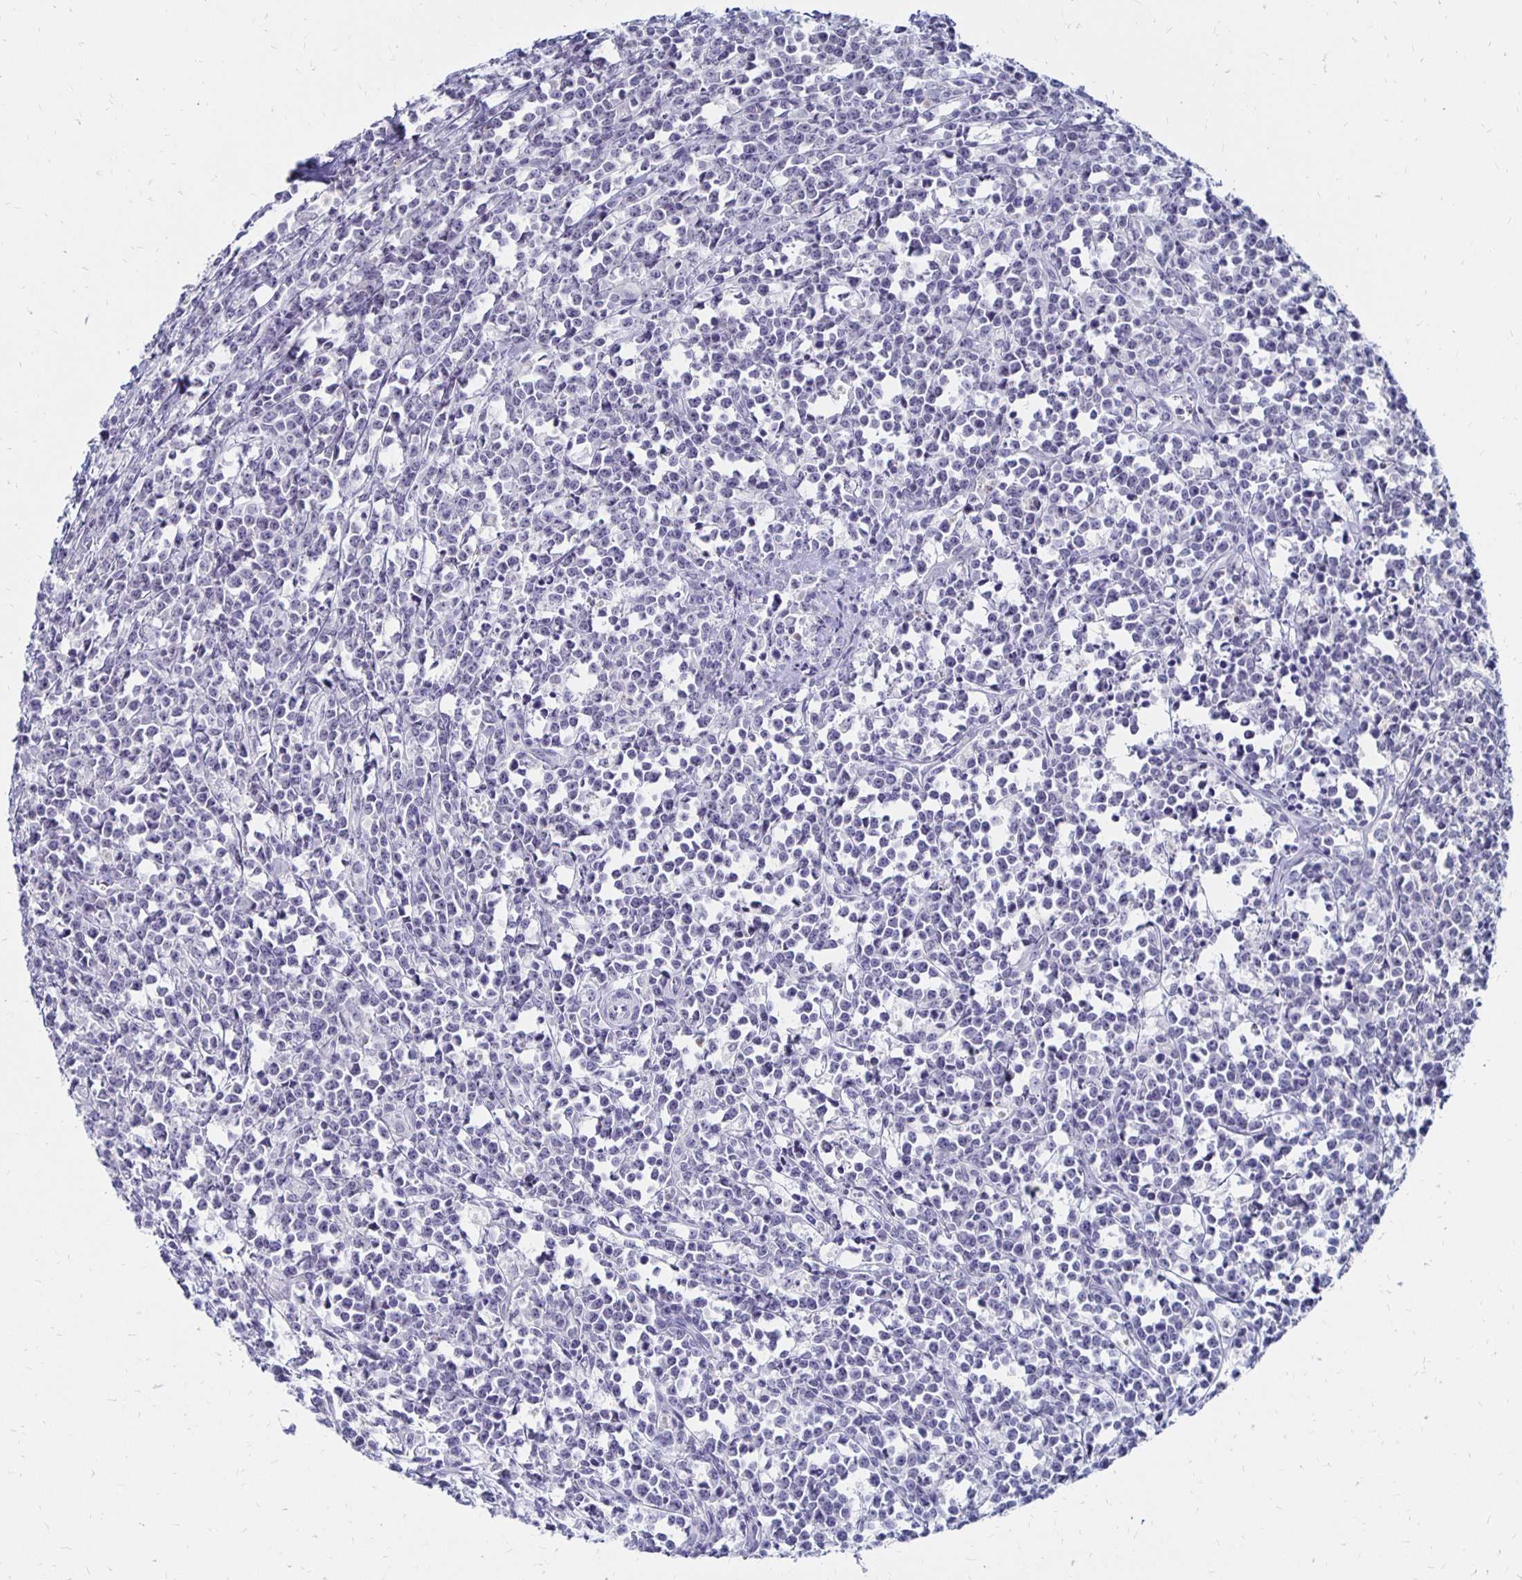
{"staining": {"intensity": "negative", "quantity": "none", "location": "none"}, "tissue": "lymphoma", "cell_type": "Tumor cells", "image_type": "cancer", "snomed": [{"axis": "morphology", "description": "Malignant lymphoma, non-Hodgkin's type, High grade"}, {"axis": "topography", "description": "Small intestine"}], "caption": "A micrograph of human lymphoma is negative for staining in tumor cells. (Brightfield microscopy of DAB (3,3'-diaminobenzidine) IHC at high magnification).", "gene": "SYT2", "patient": {"sex": "female", "age": 56}}